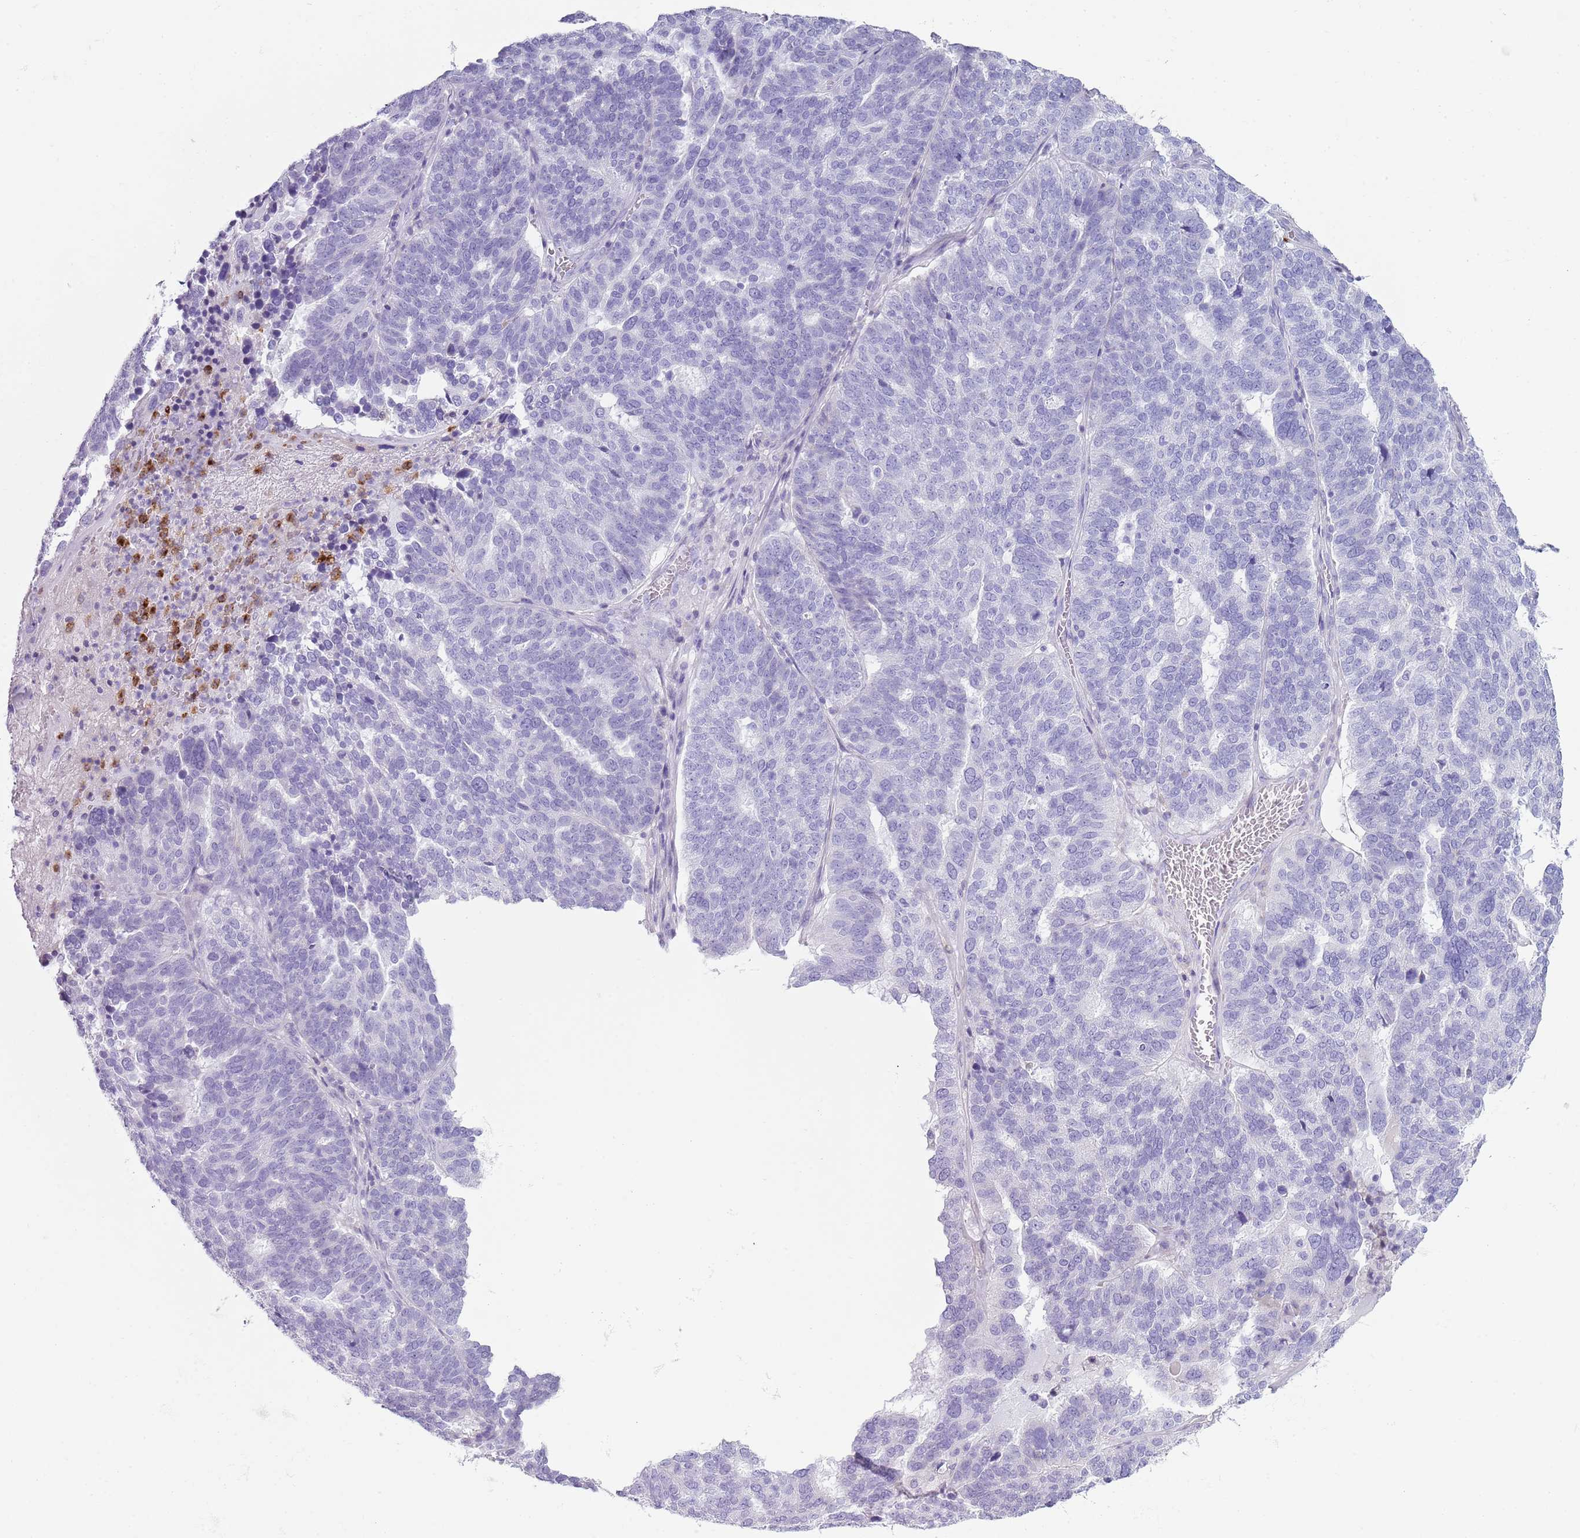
{"staining": {"intensity": "negative", "quantity": "none", "location": "none"}, "tissue": "ovarian cancer", "cell_type": "Tumor cells", "image_type": "cancer", "snomed": [{"axis": "morphology", "description": "Cystadenocarcinoma, serous, NOS"}, {"axis": "topography", "description": "Ovary"}], "caption": "Tumor cells are negative for protein expression in human ovarian cancer. (Brightfield microscopy of DAB immunohistochemistry at high magnification).", "gene": "CD177", "patient": {"sex": "female", "age": 59}}